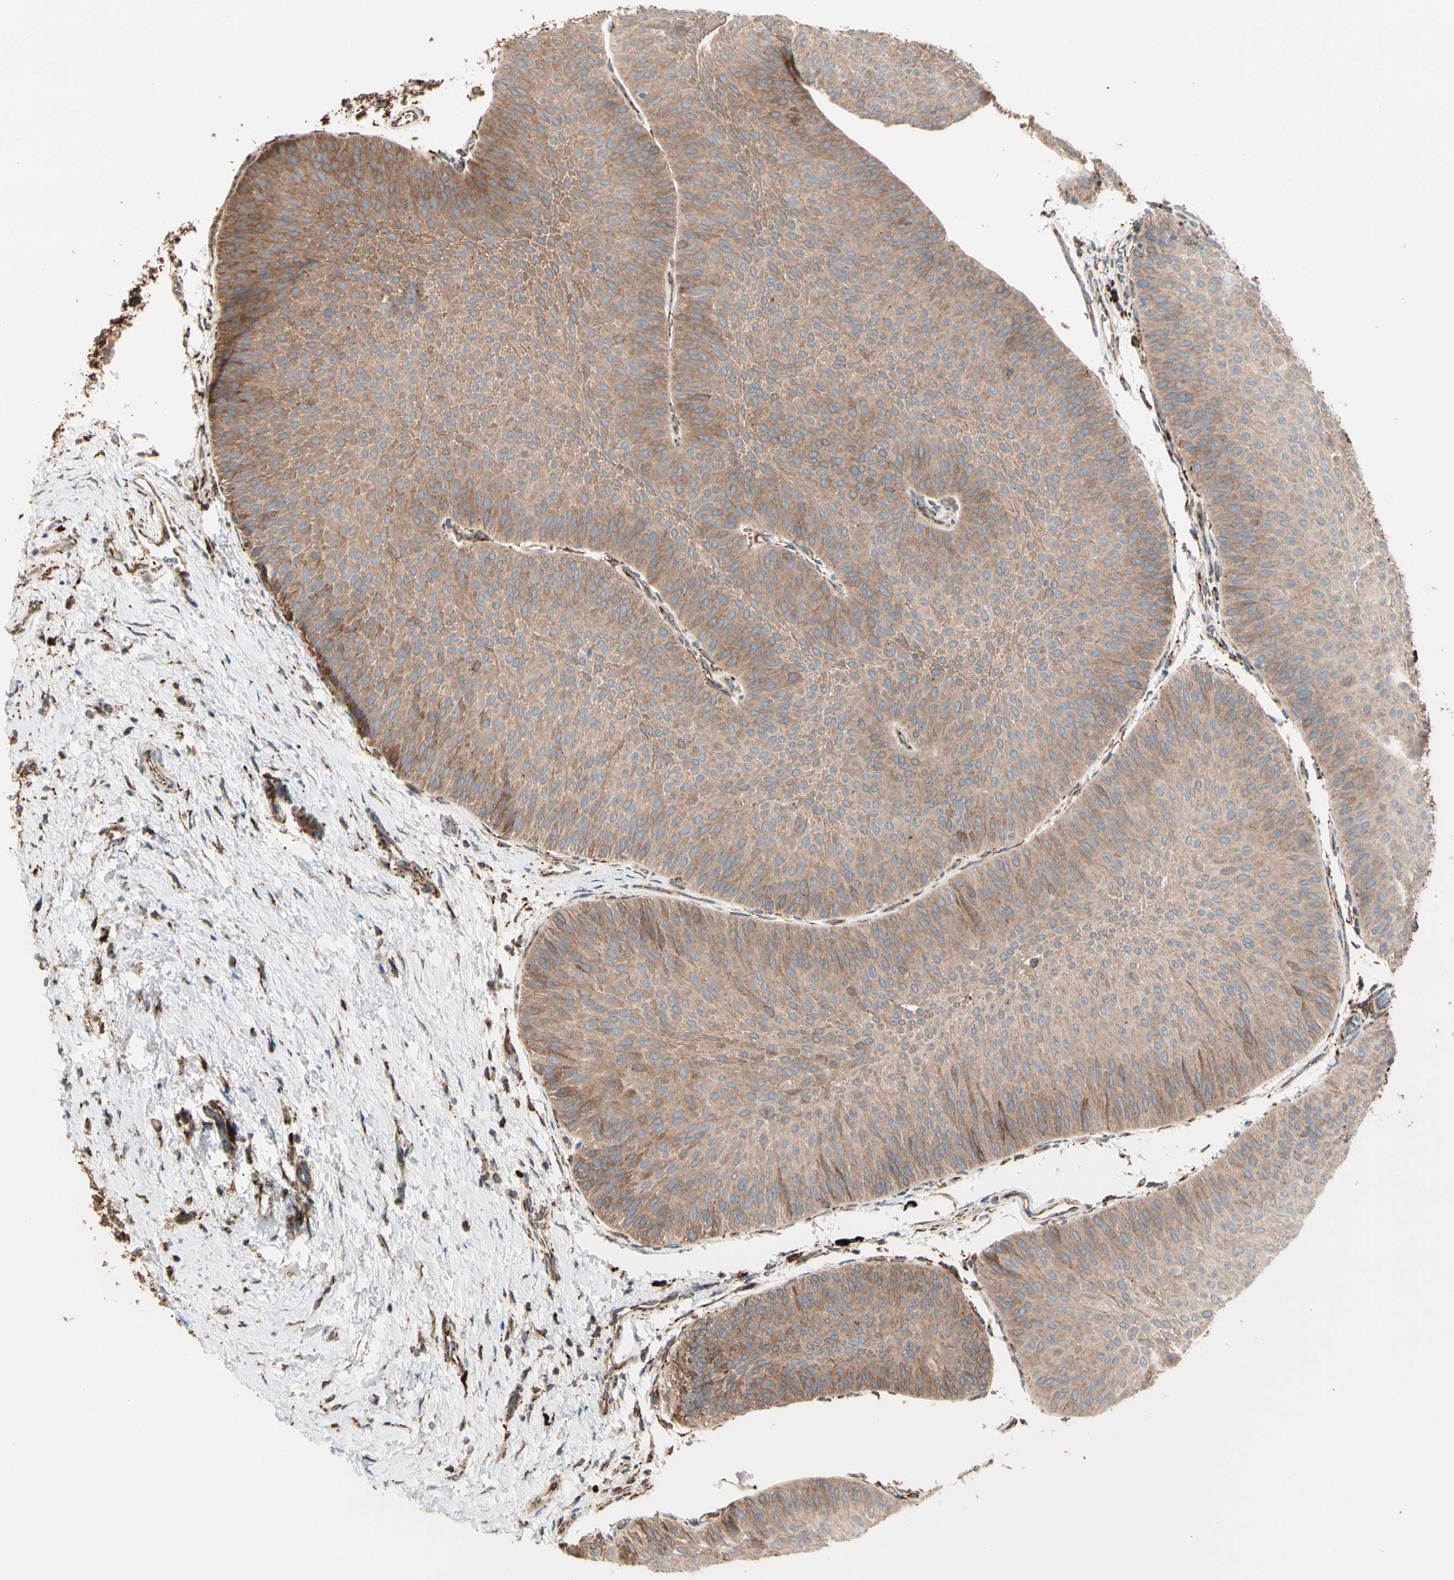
{"staining": {"intensity": "moderate", "quantity": ">75%", "location": "cytoplasmic/membranous"}, "tissue": "urothelial cancer", "cell_type": "Tumor cells", "image_type": "cancer", "snomed": [{"axis": "morphology", "description": "Urothelial carcinoma, Low grade"}, {"axis": "topography", "description": "Urinary bladder"}], "caption": "Immunohistochemical staining of urothelial cancer displays moderate cytoplasmic/membranous protein positivity in approximately >75% of tumor cells. Using DAB (brown) and hematoxylin (blue) stains, captured at high magnification using brightfield microscopy.", "gene": "HSP90B1", "patient": {"sex": "female", "age": 60}}